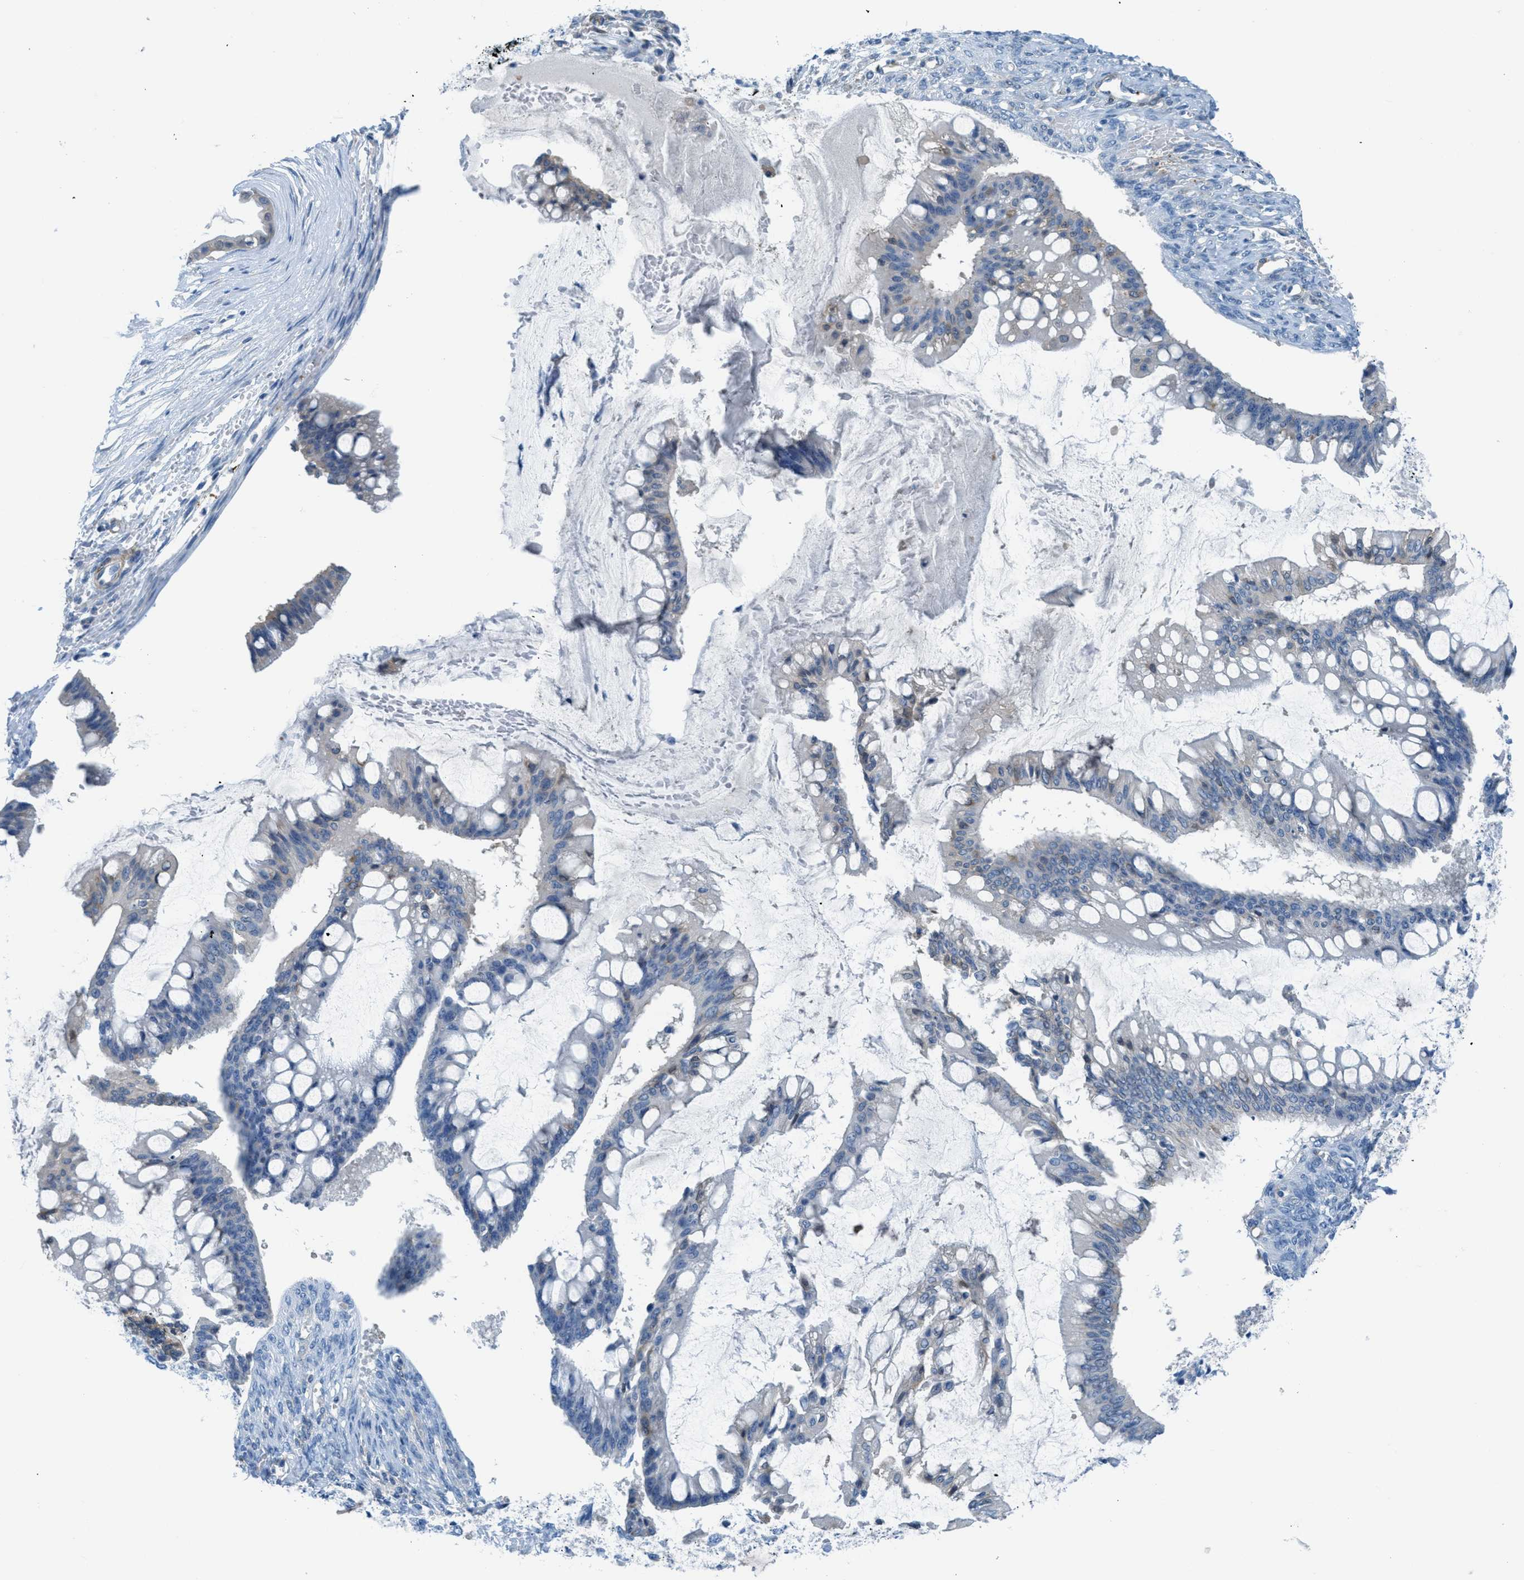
{"staining": {"intensity": "negative", "quantity": "none", "location": "none"}, "tissue": "ovarian cancer", "cell_type": "Tumor cells", "image_type": "cancer", "snomed": [{"axis": "morphology", "description": "Cystadenocarcinoma, mucinous, NOS"}, {"axis": "topography", "description": "Ovary"}], "caption": "Tumor cells show no significant positivity in ovarian mucinous cystadenocarcinoma.", "gene": "MAPRE2", "patient": {"sex": "female", "age": 73}}